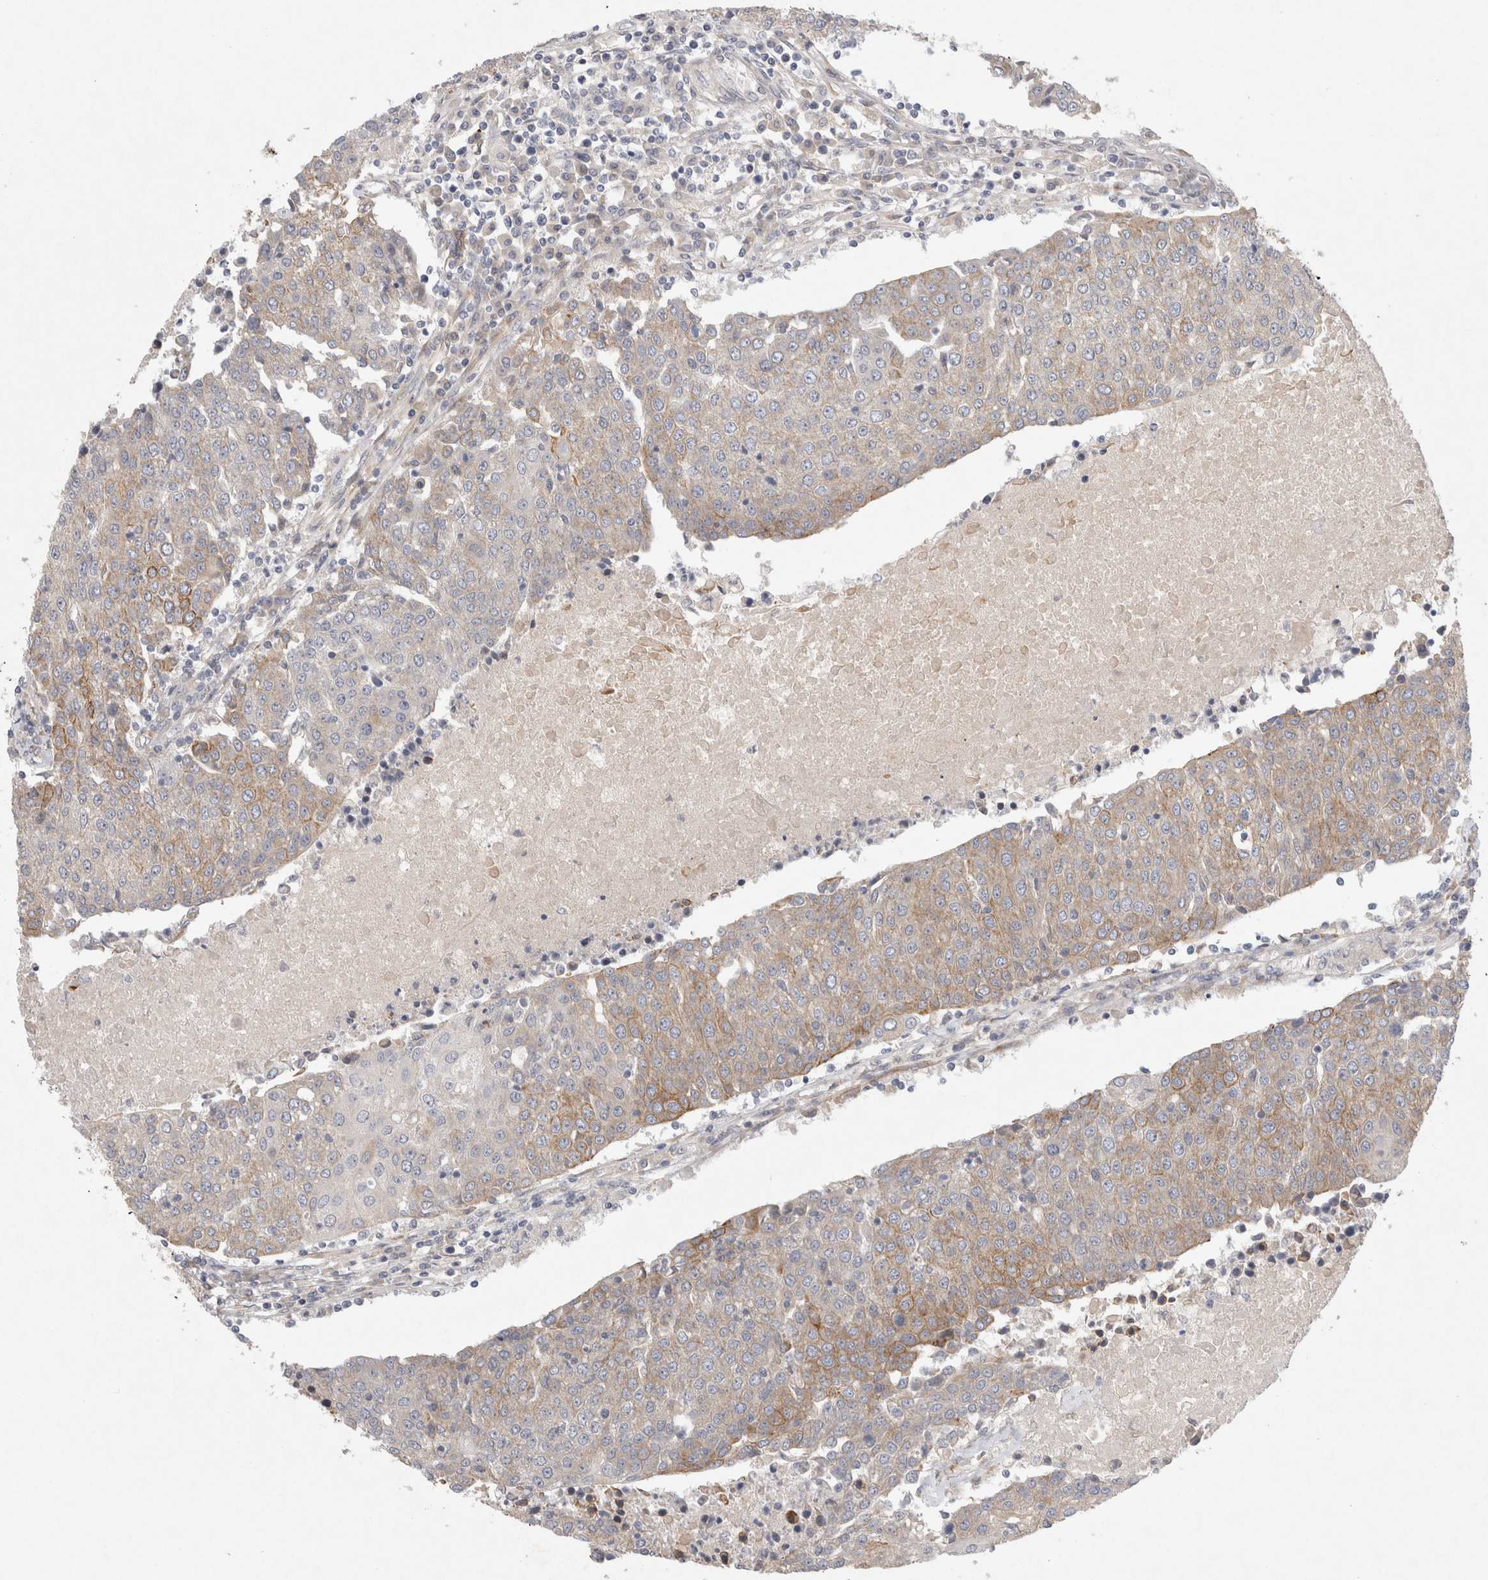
{"staining": {"intensity": "moderate", "quantity": "25%-75%", "location": "cytoplasmic/membranous"}, "tissue": "urothelial cancer", "cell_type": "Tumor cells", "image_type": "cancer", "snomed": [{"axis": "morphology", "description": "Urothelial carcinoma, High grade"}, {"axis": "topography", "description": "Urinary bladder"}], "caption": "Protein staining of urothelial carcinoma (high-grade) tissue shows moderate cytoplasmic/membranous expression in about 25%-75% of tumor cells.", "gene": "BZW2", "patient": {"sex": "female", "age": 85}}